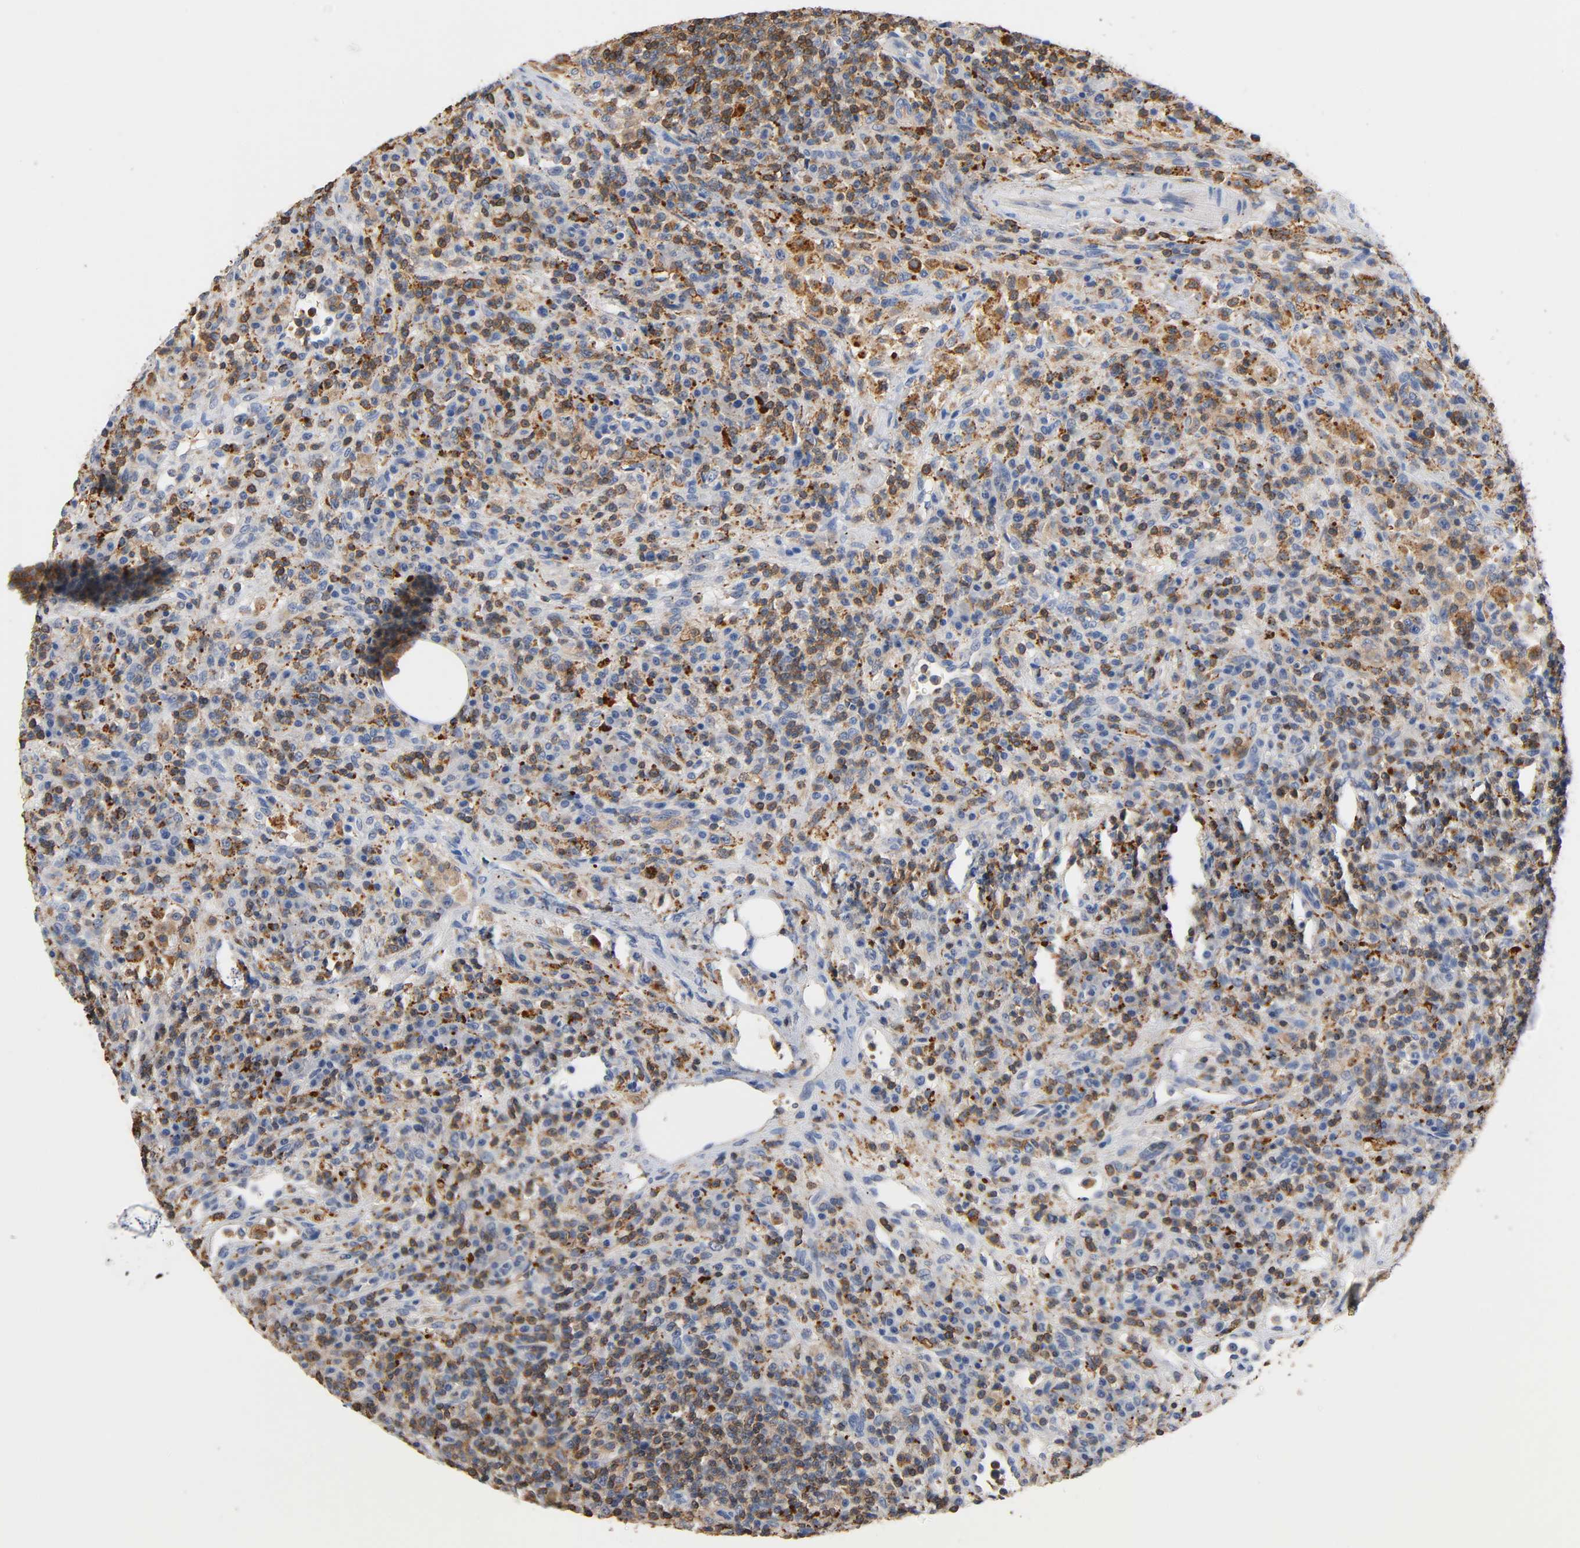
{"staining": {"intensity": "moderate", "quantity": "25%-75%", "location": "cytoplasmic/membranous"}, "tissue": "lymphoma", "cell_type": "Tumor cells", "image_type": "cancer", "snomed": [{"axis": "morphology", "description": "Hodgkin's disease, NOS"}, {"axis": "topography", "description": "Lymph node"}], "caption": "Immunohistochemical staining of human Hodgkin's disease shows medium levels of moderate cytoplasmic/membranous staining in approximately 25%-75% of tumor cells.", "gene": "UCKL1", "patient": {"sex": "male", "age": 65}}